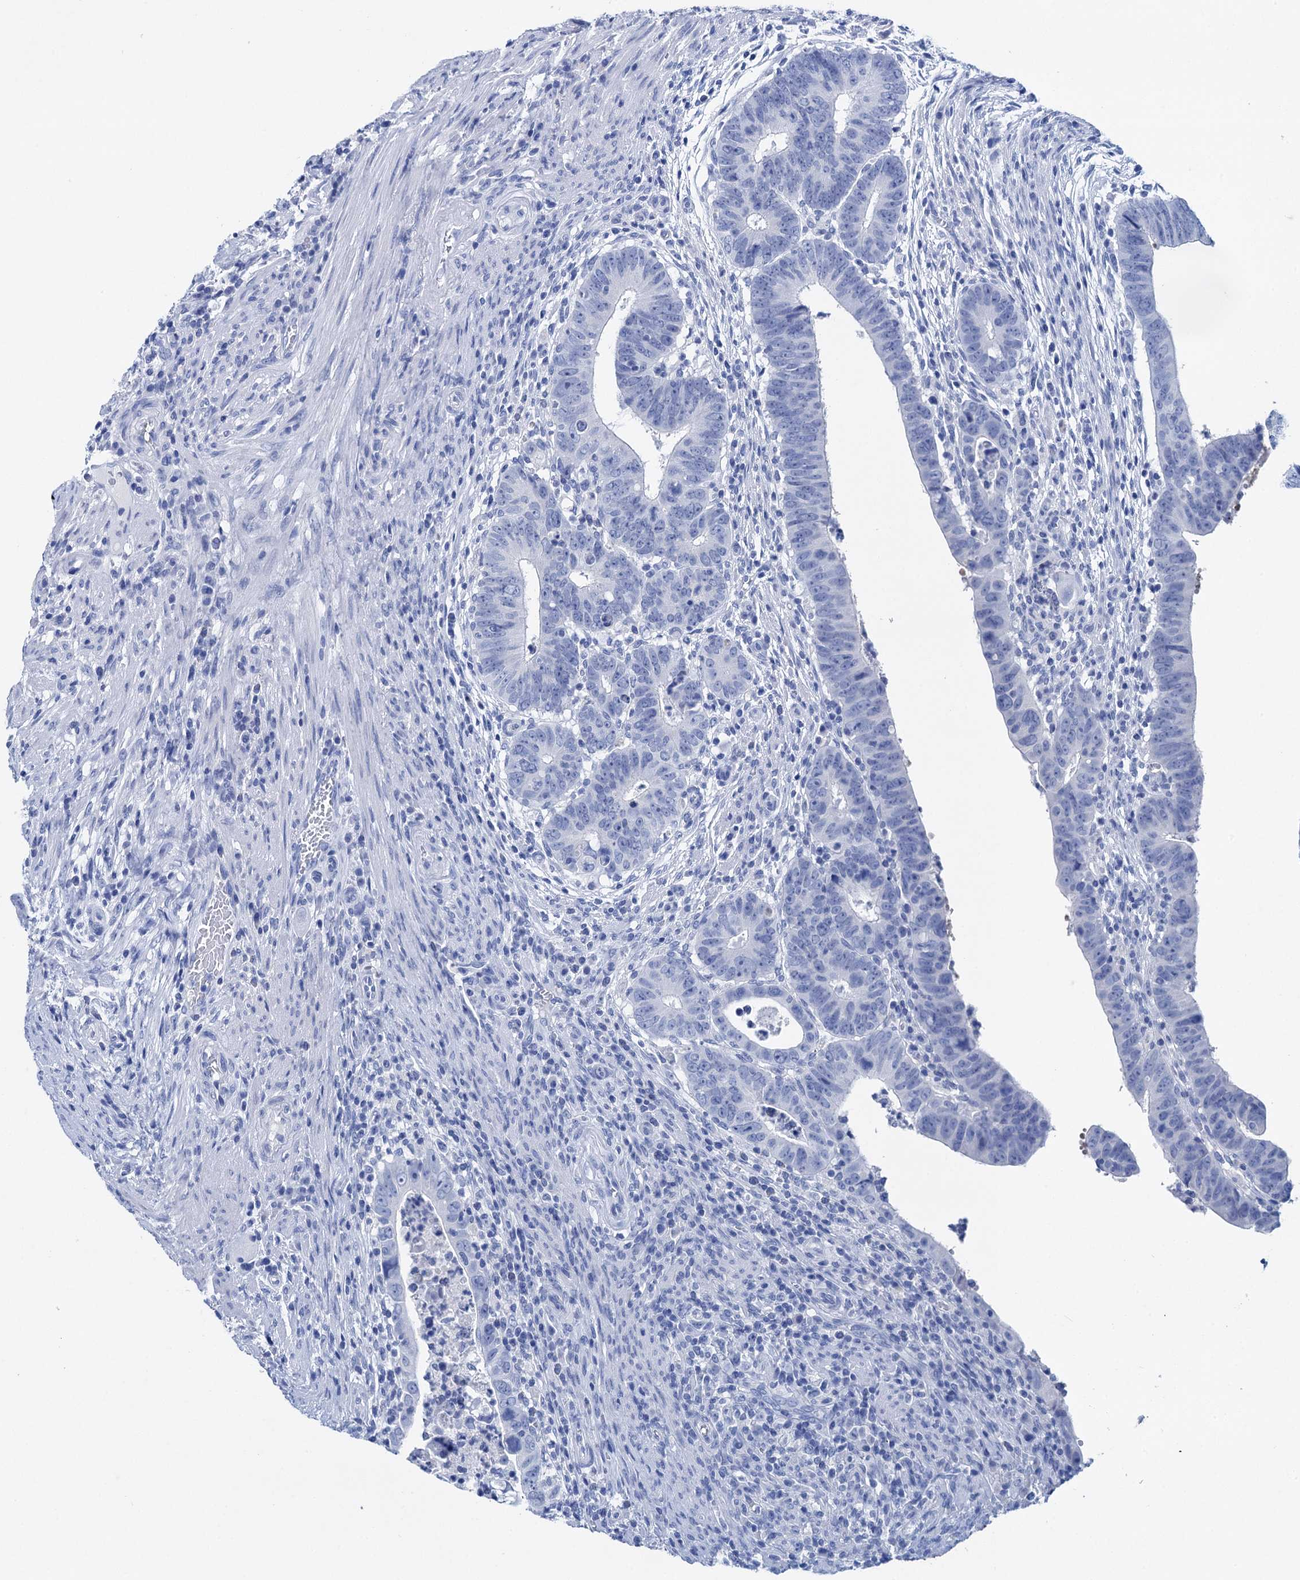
{"staining": {"intensity": "negative", "quantity": "none", "location": "none"}, "tissue": "colorectal cancer", "cell_type": "Tumor cells", "image_type": "cancer", "snomed": [{"axis": "morphology", "description": "Normal tissue, NOS"}, {"axis": "morphology", "description": "Adenocarcinoma, NOS"}, {"axis": "topography", "description": "Rectum"}], "caption": "High magnification brightfield microscopy of colorectal cancer stained with DAB (brown) and counterstained with hematoxylin (blue): tumor cells show no significant expression.", "gene": "BRINP1", "patient": {"sex": "female", "age": 65}}